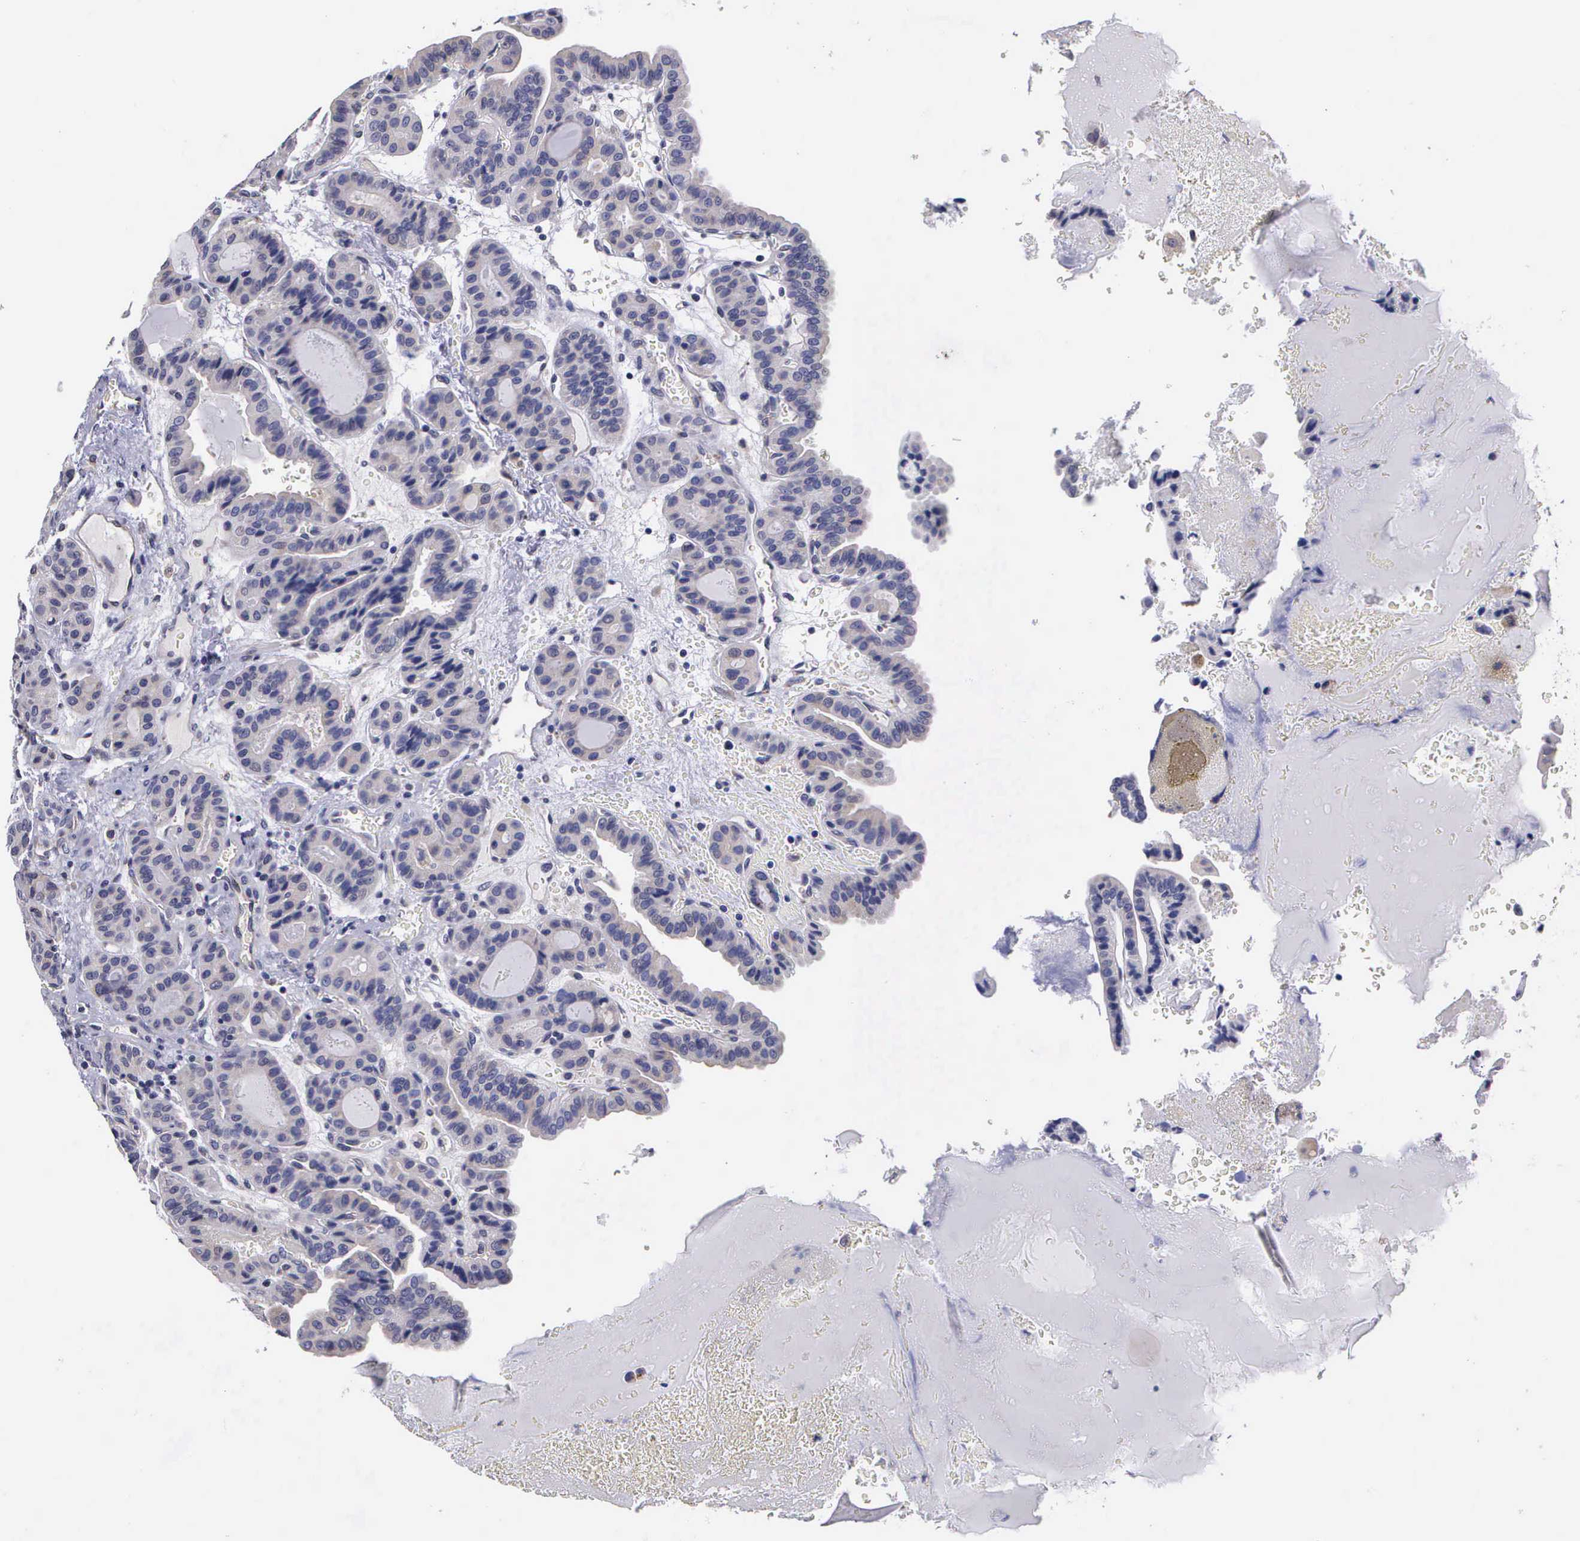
{"staining": {"intensity": "weak", "quantity": "25%-75%", "location": "cytoplasmic/membranous"}, "tissue": "thyroid cancer", "cell_type": "Tumor cells", "image_type": "cancer", "snomed": [{"axis": "morphology", "description": "Papillary adenocarcinoma, NOS"}, {"axis": "topography", "description": "Thyroid gland"}], "caption": "About 25%-75% of tumor cells in thyroid papillary adenocarcinoma demonstrate weak cytoplasmic/membranous protein staining as visualized by brown immunohistochemical staining.", "gene": "CRELD2", "patient": {"sex": "male", "age": 87}}